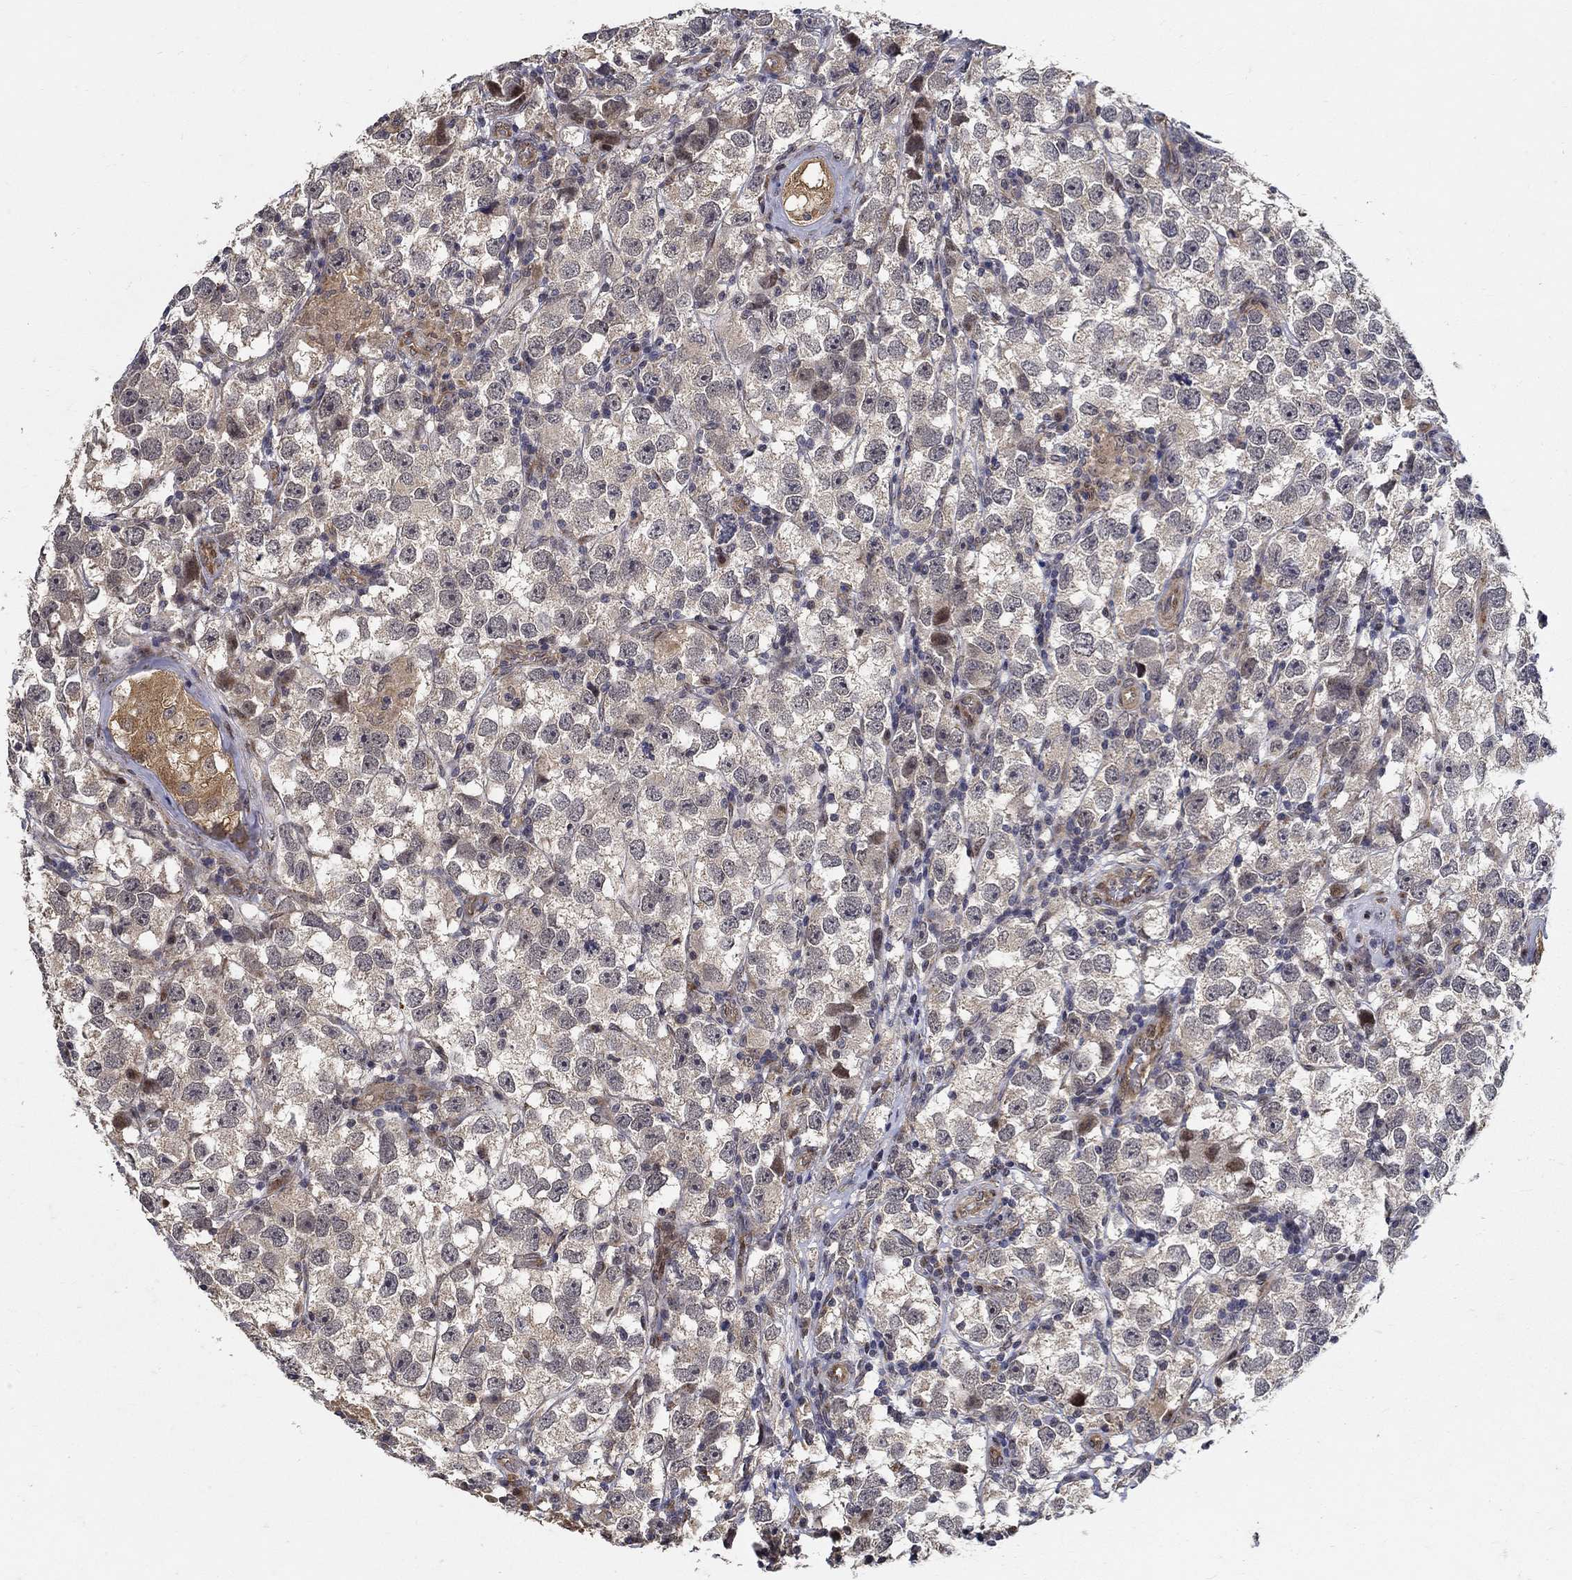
{"staining": {"intensity": "negative", "quantity": "none", "location": "none"}, "tissue": "testis cancer", "cell_type": "Tumor cells", "image_type": "cancer", "snomed": [{"axis": "morphology", "description": "Seminoma, NOS"}, {"axis": "topography", "description": "Testis"}], "caption": "Human testis cancer (seminoma) stained for a protein using immunohistochemistry (IHC) reveals no positivity in tumor cells.", "gene": "ZNF594", "patient": {"sex": "male", "age": 26}}